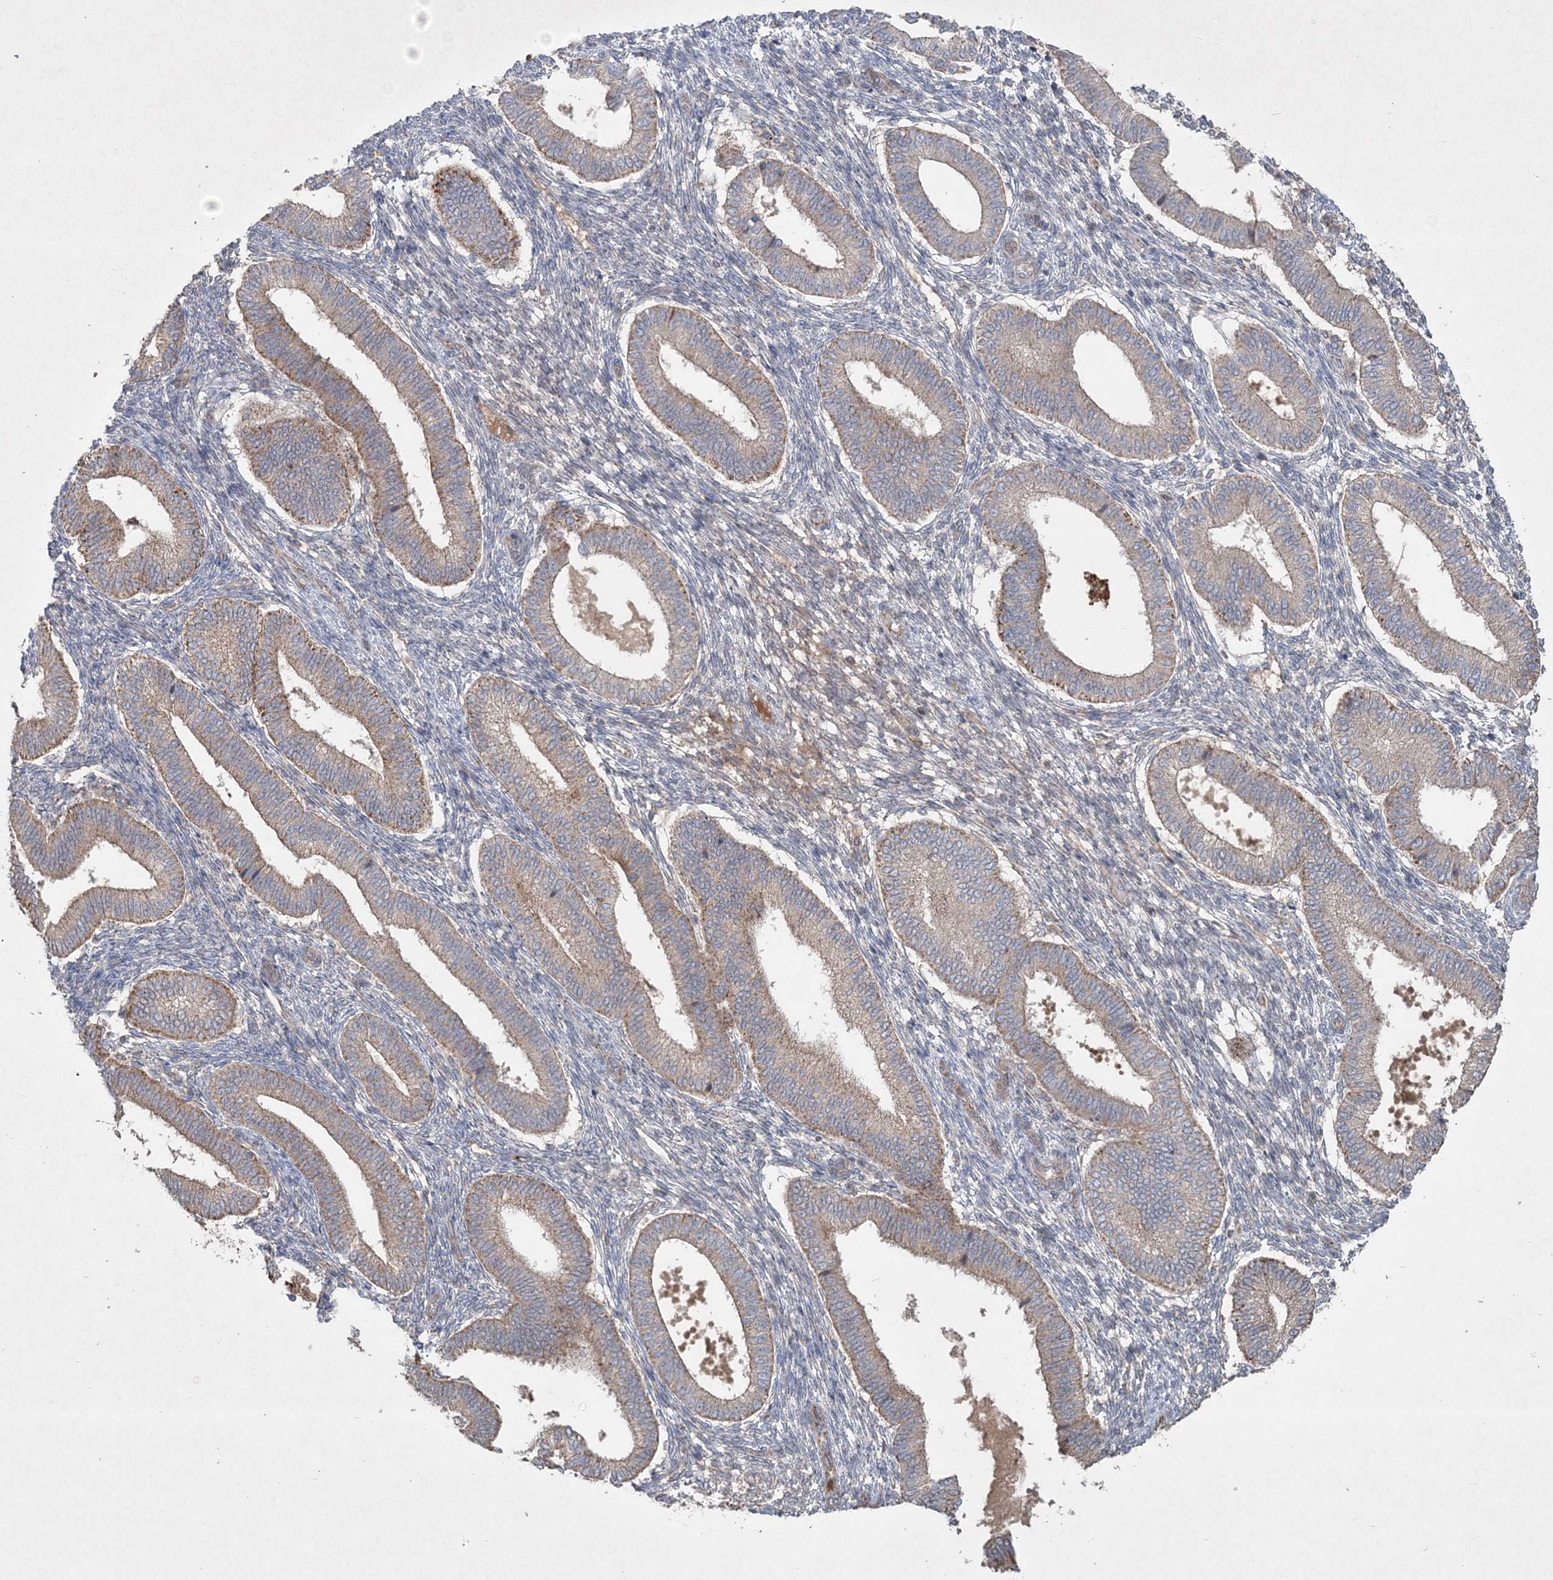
{"staining": {"intensity": "negative", "quantity": "none", "location": "none"}, "tissue": "endometrium", "cell_type": "Cells in endometrial stroma", "image_type": "normal", "snomed": [{"axis": "morphology", "description": "Normal tissue, NOS"}, {"axis": "topography", "description": "Endometrium"}], "caption": "Endometrium was stained to show a protein in brown. There is no significant expression in cells in endometrial stroma. (Brightfield microscopy of DAB immunohistochemistry at high magnification).", "gene": "LRPPRC", "patient": {"sex": "female", "age": 39}}